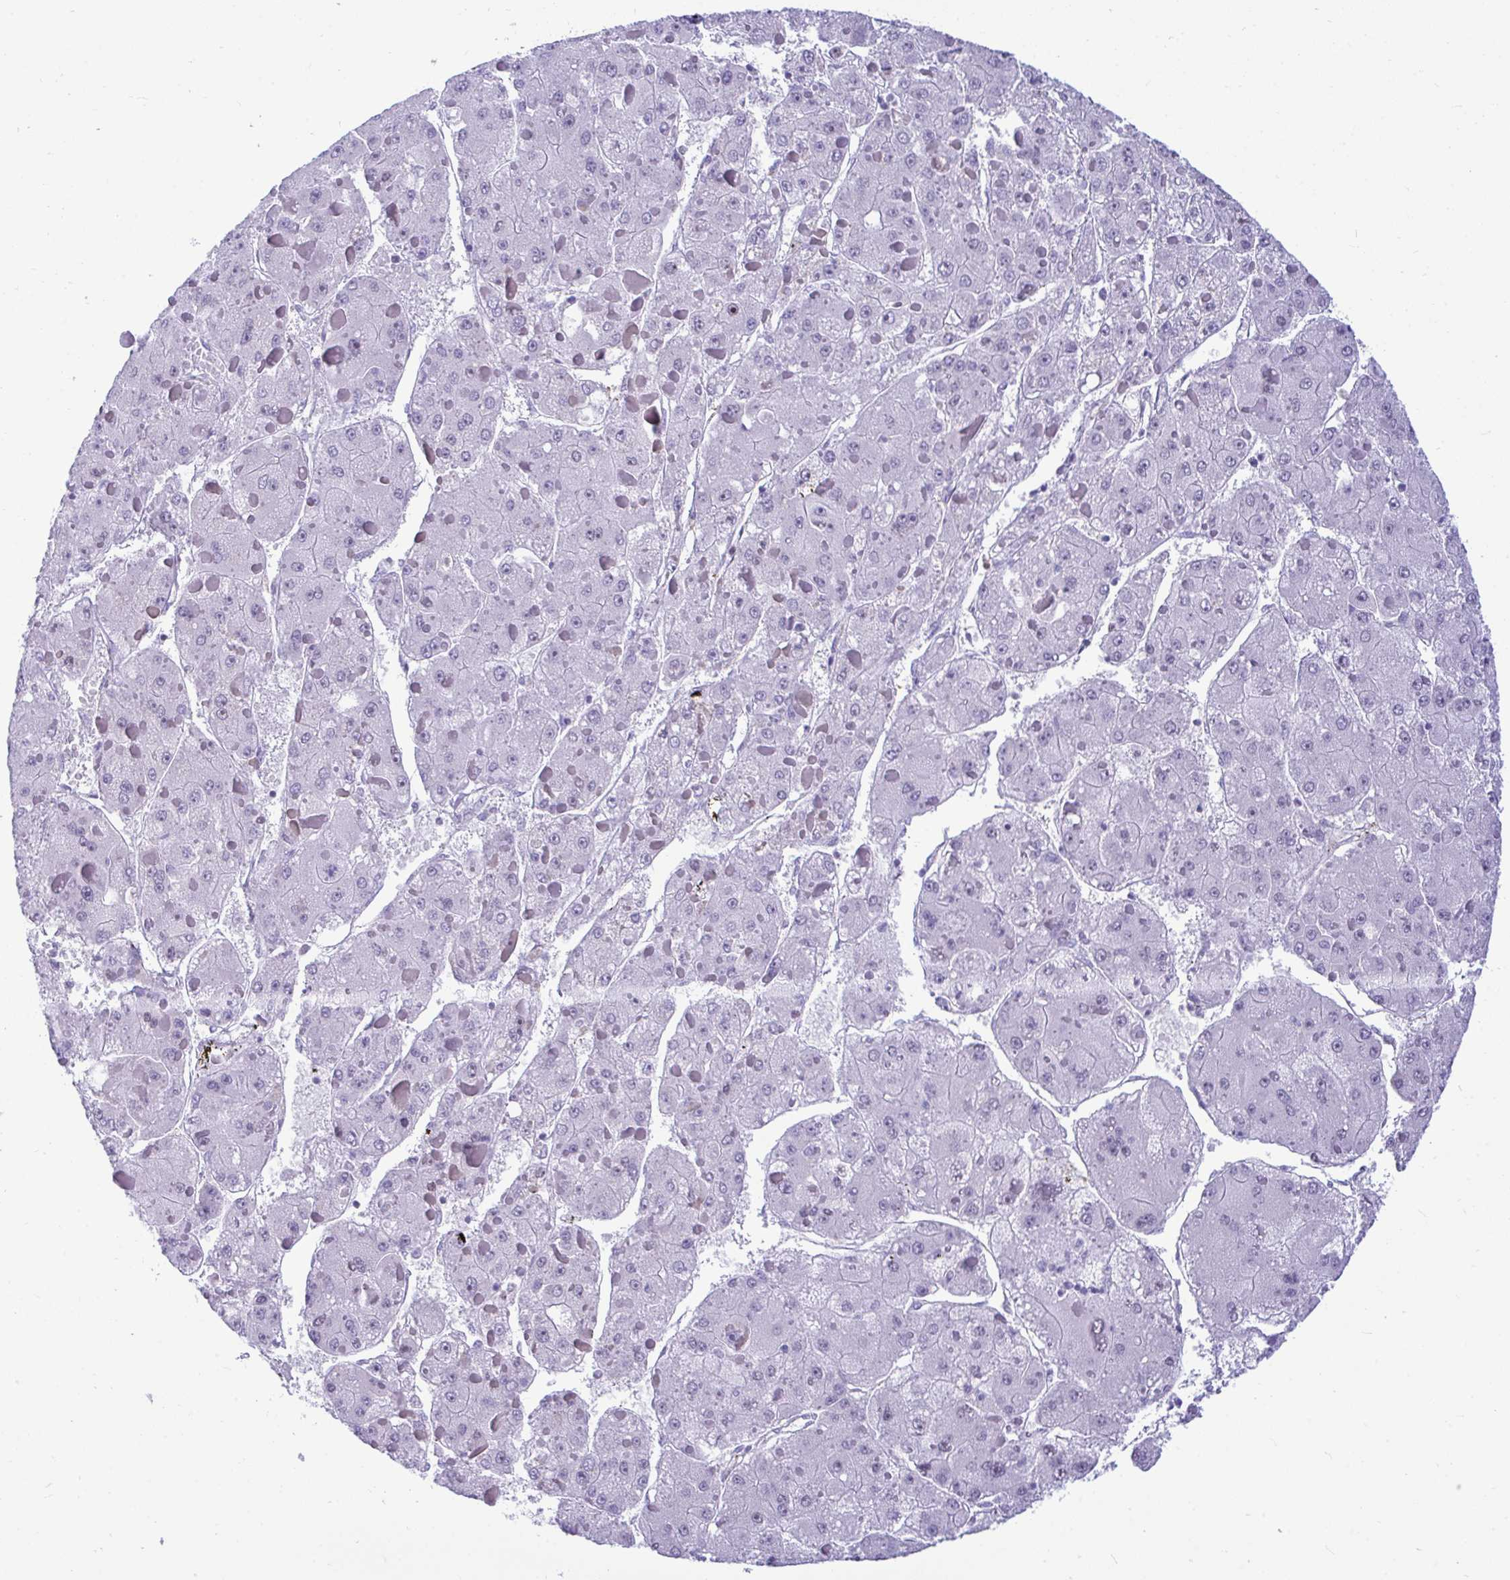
{"staining": {"intensity": "negative", "quantity": "none", "location": "none"}, "tissue": "liver cancer", "cell_type": "Tumor cells", "image_type": "cancer", "snomed": [{"axis": "morphology", "description": "Carcinoma, Hepatocellular, NOS"}, {"axis": "topography", "description": "Liver"}], "caption": "IHC of liver hepatocellular carcinoma shows no positivity in tumor cells.", "gene": "SLC25A51", "patient": {"sex": "female", "age": 73}}